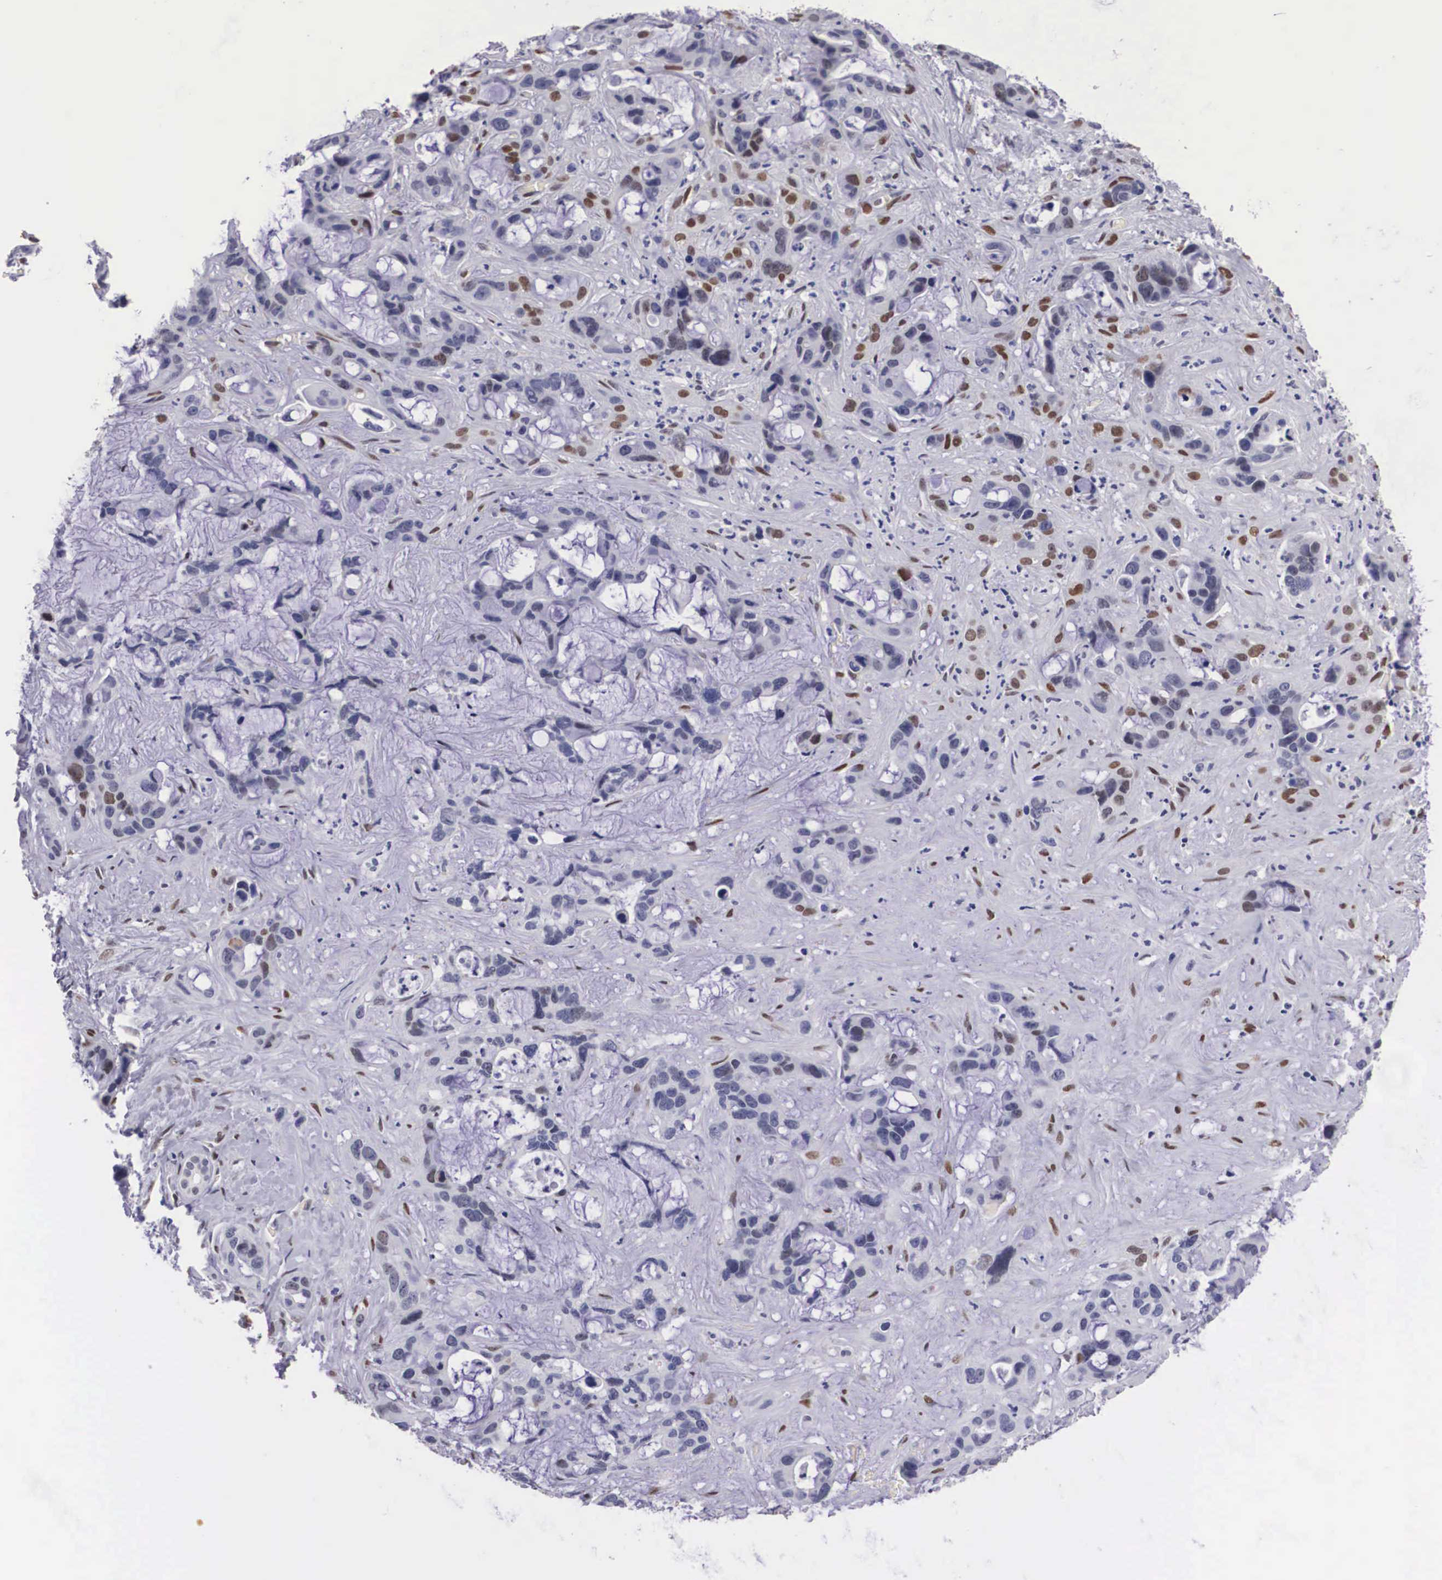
{"staining": {"intensity": "moderate", "quantity": "<25%", "location": "nuclear"}, "tissue": "liver cancer", "cell_type": "Tumor cells", "image_type": "cancer", "snomed": [{"axis": "morphology", "description": "Cholangiocarcinoma"}, {"axis": "topography", "description": "Liver"}], "caption": "DAB (3,3'-diaminobenzidine) immunohistochemical staining of cholangiocarcinoma (liver) shows moderate nuclear protein expression in about <25% of tumor cells.", "gene": "KHDRBS3", "patient": {"sex": "female", "age": 65}}